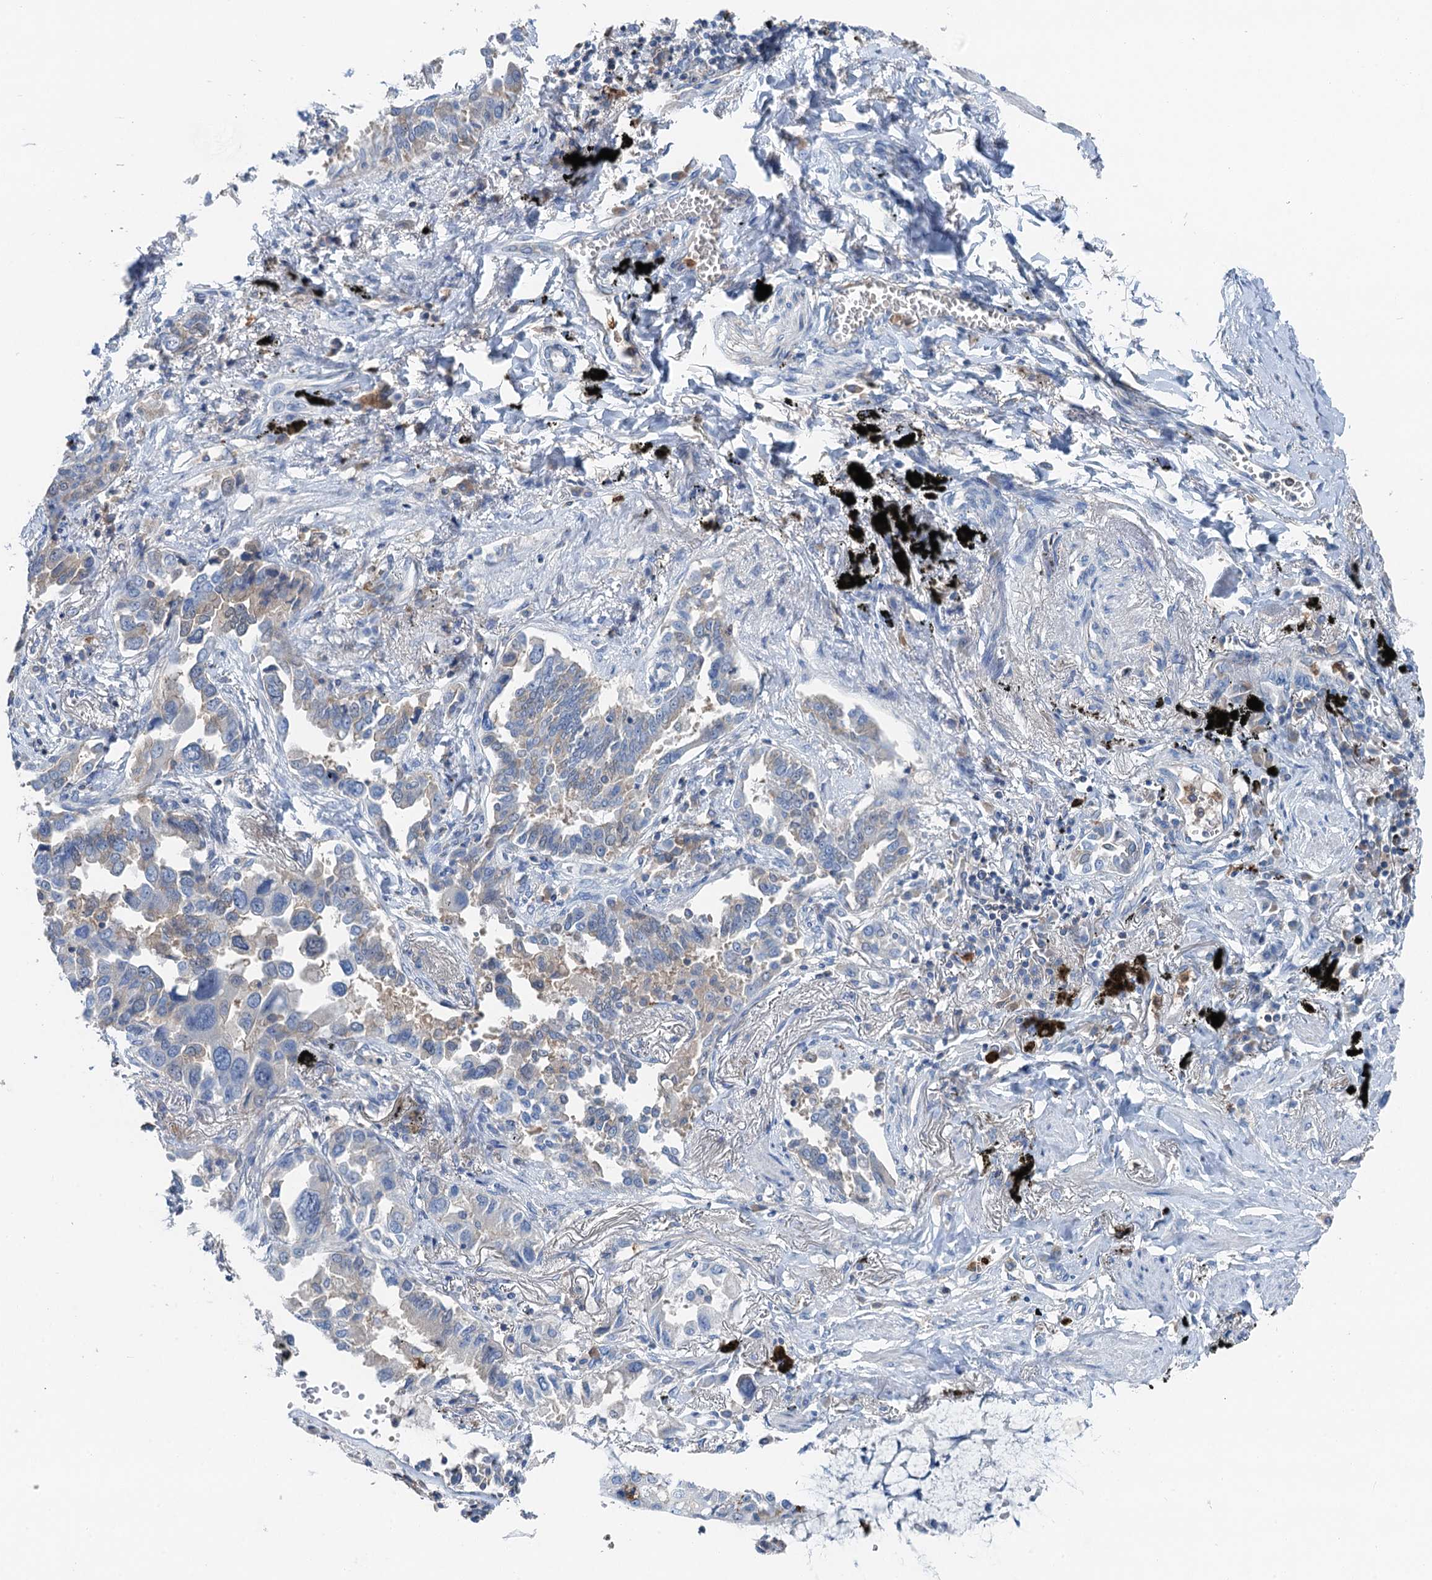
{"staining": {"intensity": "negative", "quantity": "none", "location": "none"}, "tissue": "lung cancer", "cell_type": "Tumor cells", "image_type": "cancer", "snomed": [{"axis": "morphology", "description": "Adenocarcinoma, NOS"}, {"axis": "topography", "description": "Lung"}], "caption": "High magnification brightfield microscopy of lung cancer stained with DAB (3,3'-diaminobenzidine) (brown) and counterstained with hematoxylin (blue): tumor cells show no significant staining.", "gene": "OTOA", "patient": {"sex": "male", "age": 67}}